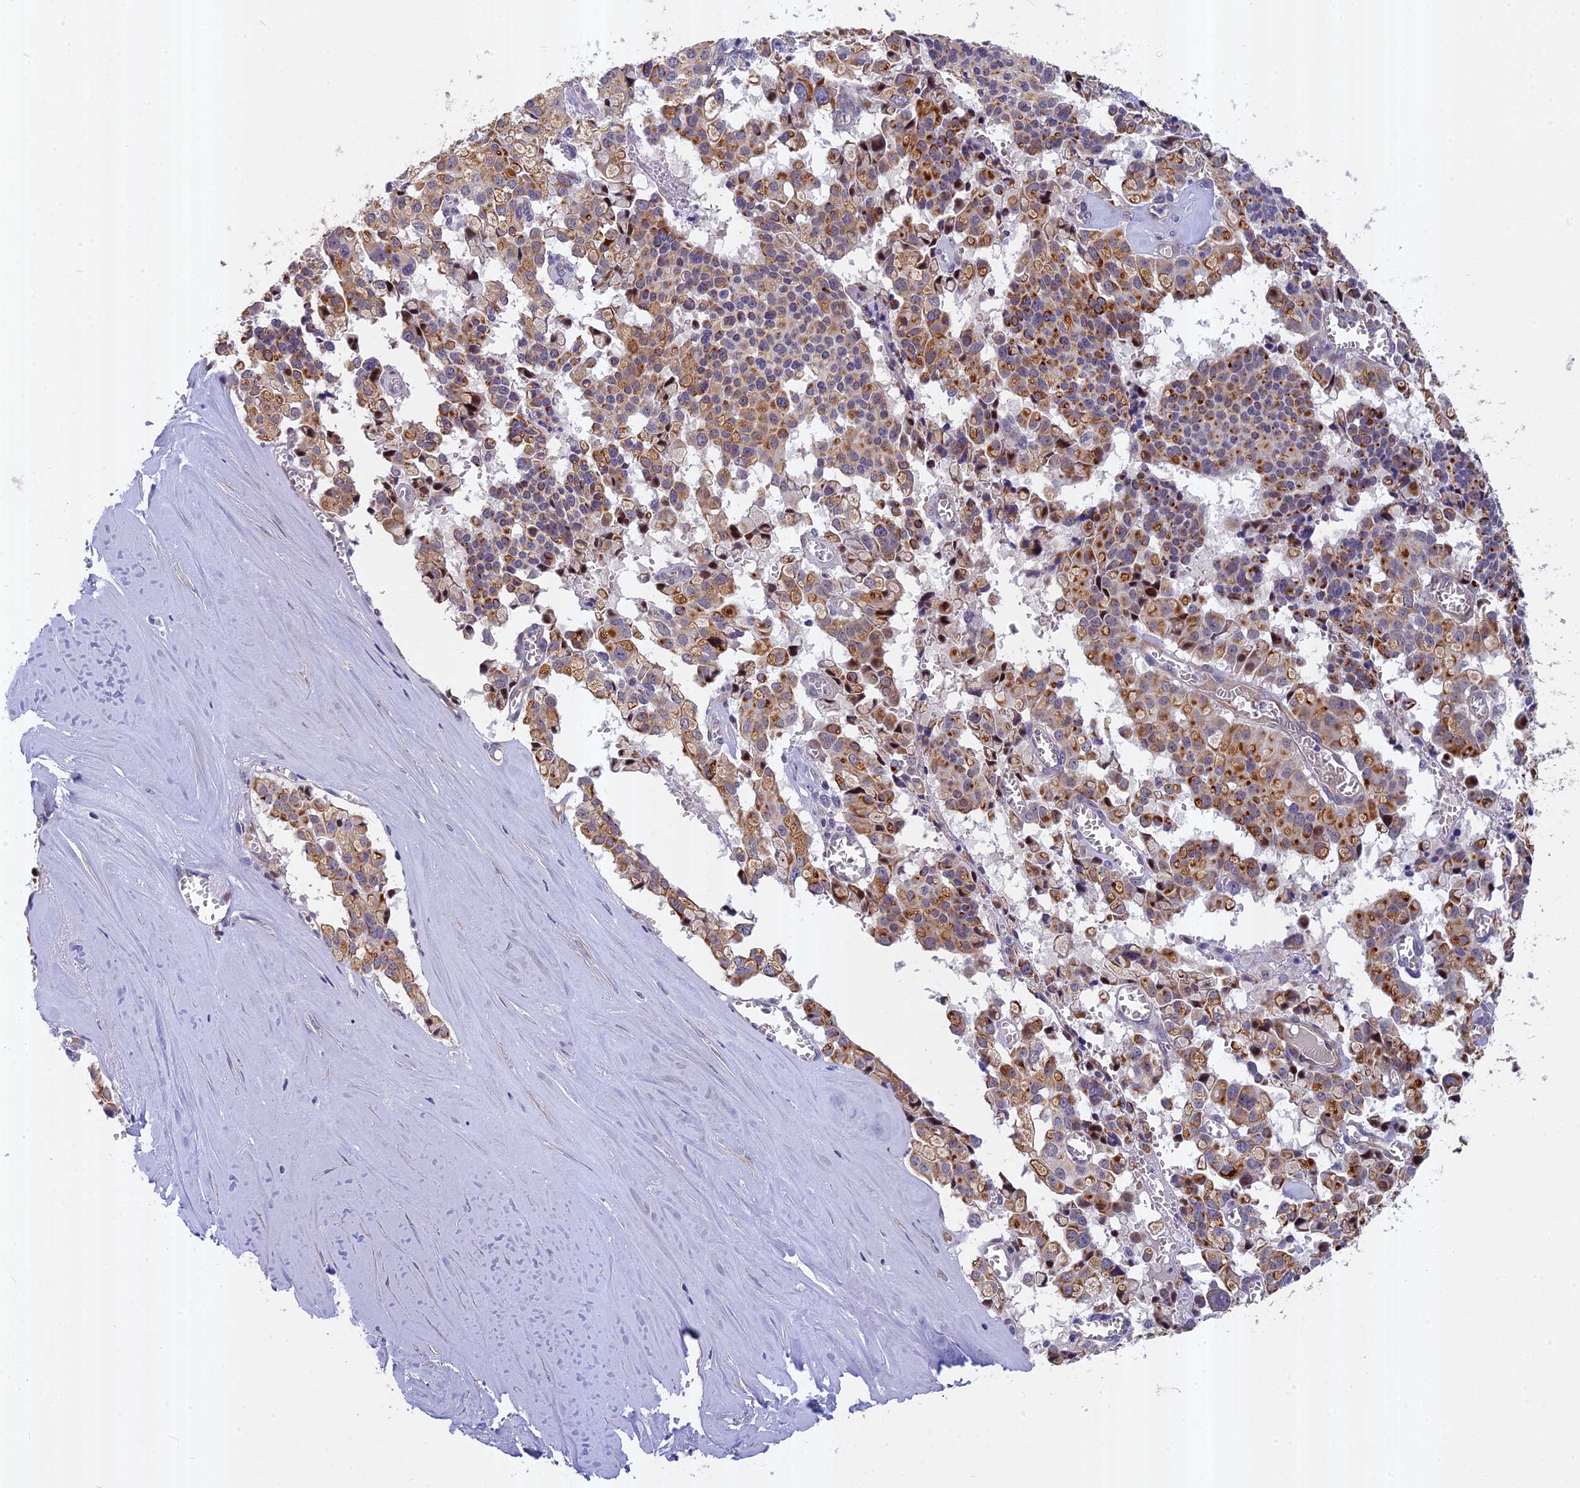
{"staining": {"intensity": "moderate", "quantity": ">75%", "location": "cytoplasmic/membranous,nuclear"}, "tissue": "pancreatic cancer", "cell_type": "Tumor cells", "image_type": "cancer", "snomed": [{"axis": "morphology", "description": "Adenocarcinoma, NOS"}, {"axis": "topography", "description": "Pancreas"}], "caption": "Pancreatic adenocarcinoma stained with immunohistochemistry (IHC) demonstrates moderate cytoplasmic/membranous and nuclear positivity in about >75% of tumor cells.", "gene": "ANKRD34B", "patient": {"sex": "male", "age": 65}}